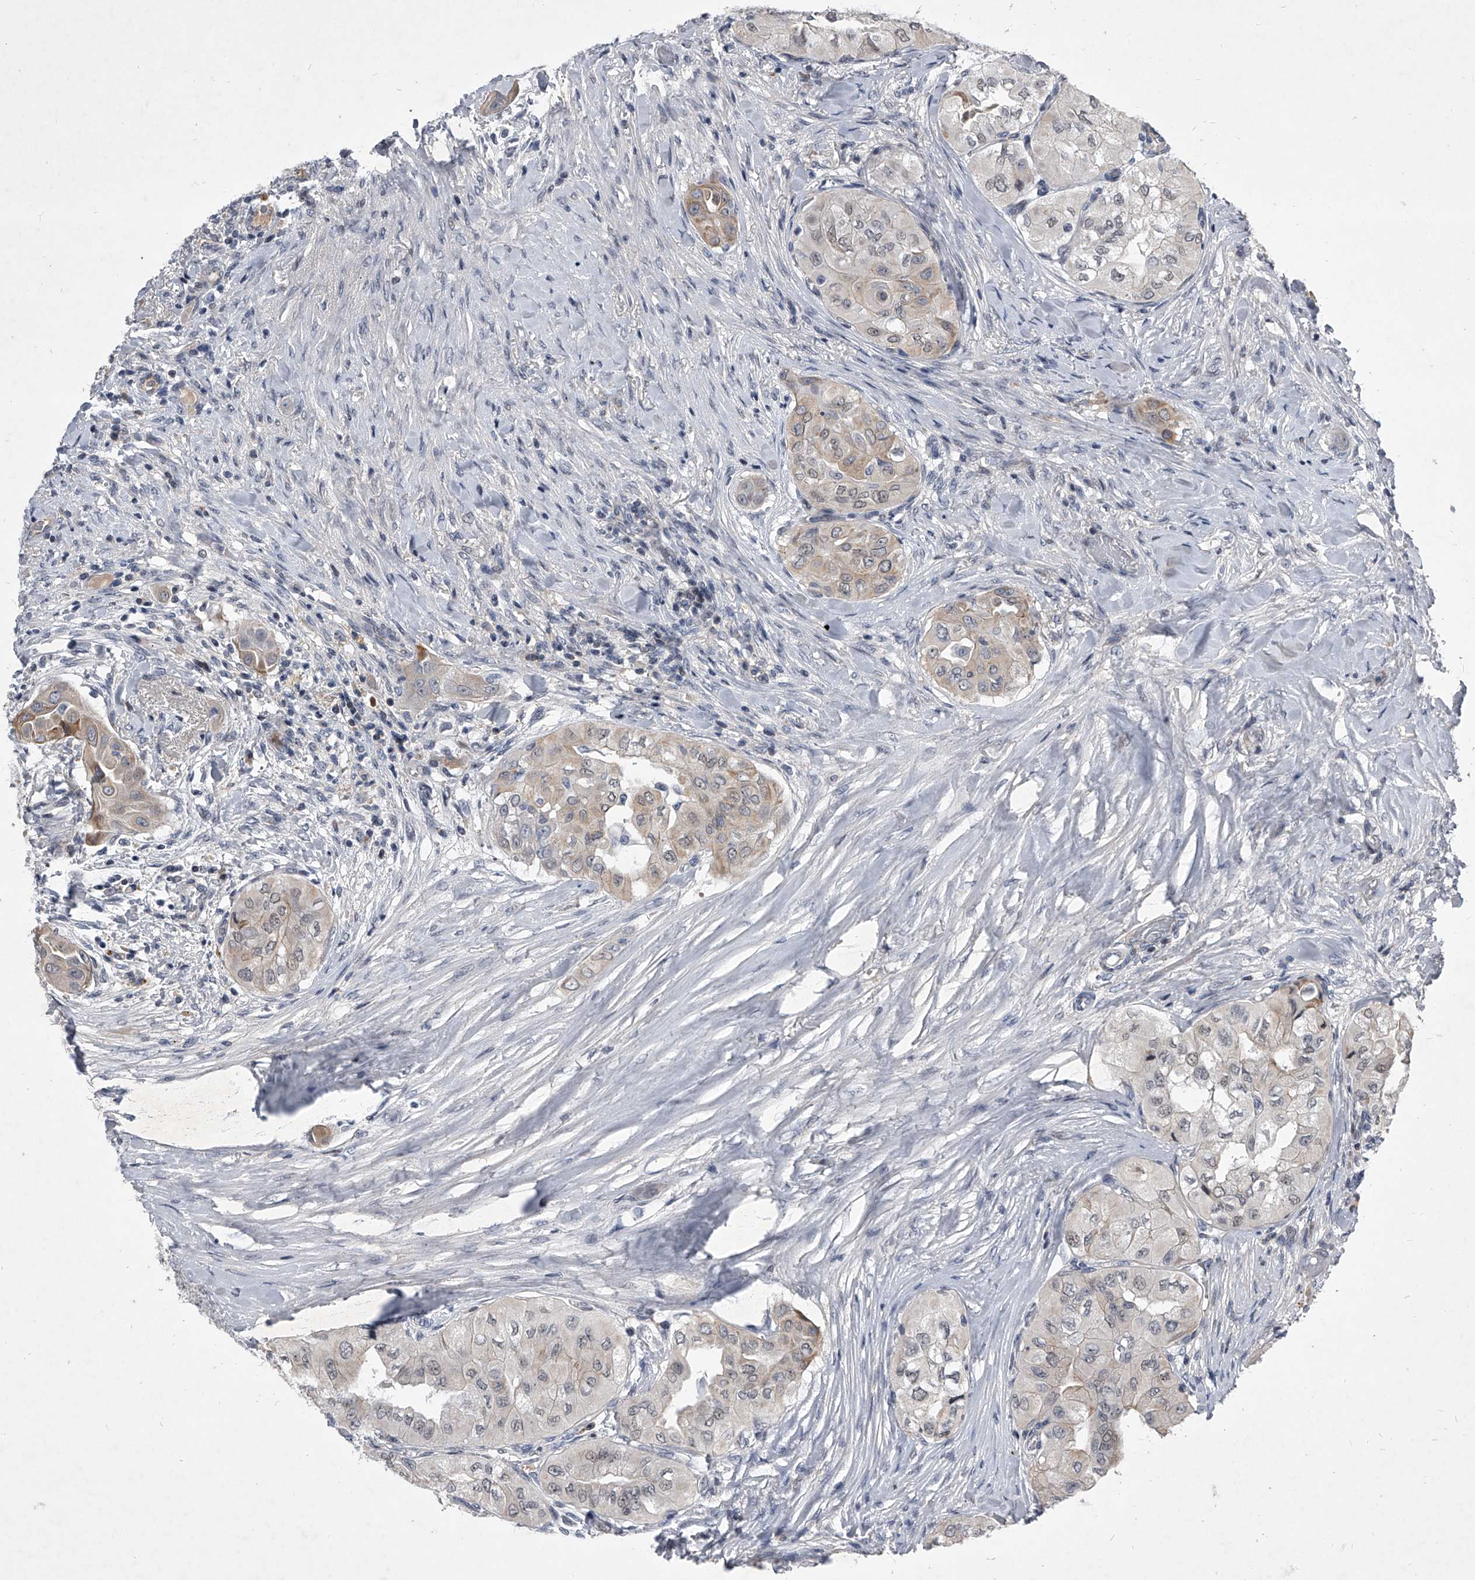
{"staining": {"intensity": "weak", "quantity": "<25%", "location": "cytoplasmic/membranous"}, "tissue": "thyroid cancer", "cell_type": "Tumor cells", "image_type": "cancer", "snomed": [{"axis": "morphology", "description": "Papillary adenocarcinoma, NOS"}, {"axis": "topography", "description": "Thyroid gland"}], "caption": "High power microscopy micrograph of an immunohistochemistry image of thyroid papillary adenocarcinoma, revealing no significant positivity in tumor cells.", "gene": "ZNF76", "patient": {"sex": "female", "age": 59}}